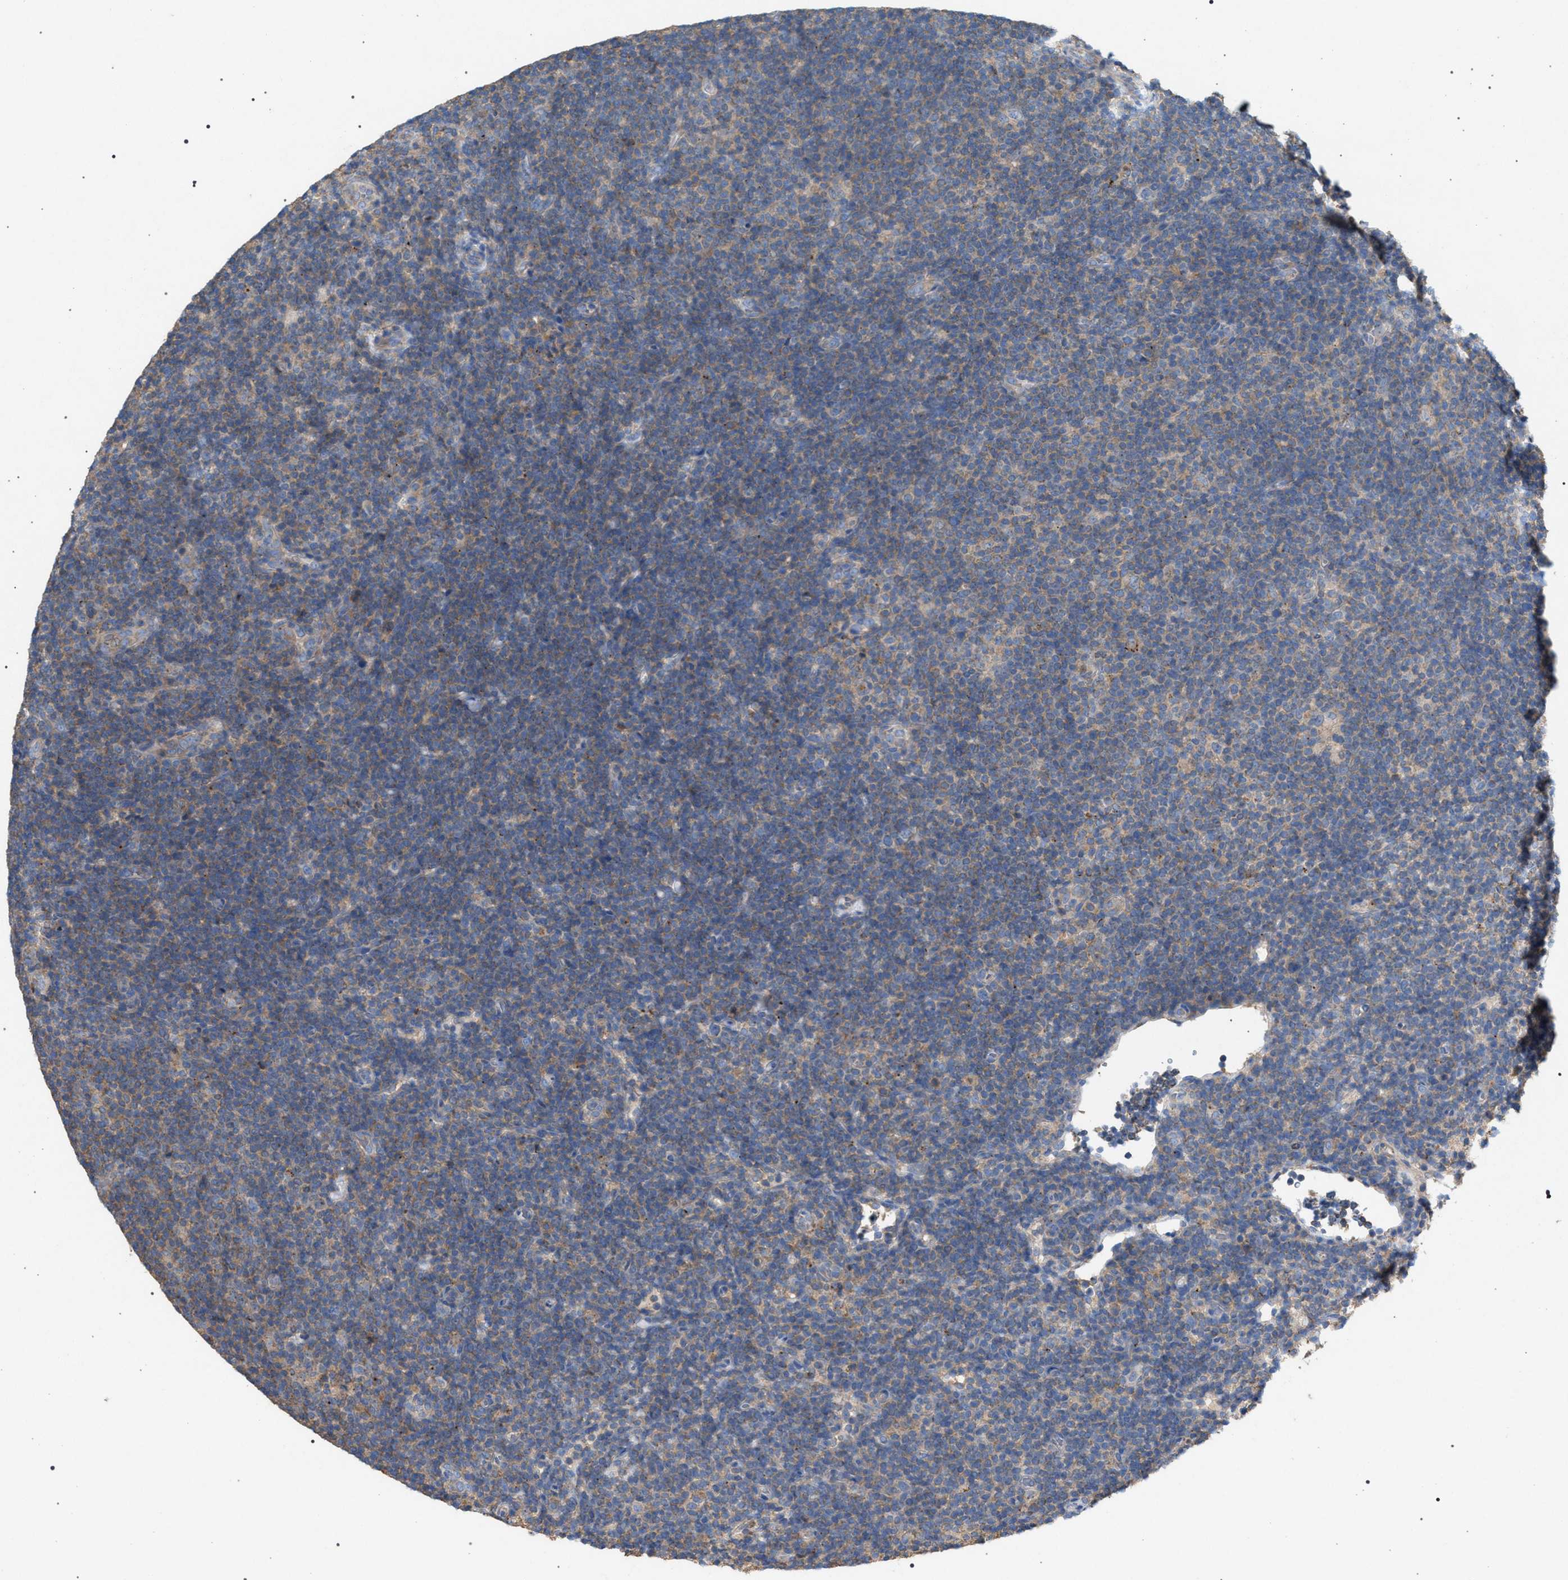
{"staining": {"intensity": "negative", "quantity": "none", "location": "none"}, "tissue": "lymphoma", "cell_type": "Tumor cells", "image_type": "cancer", "snomed": [{"axis": "morphology", "description": "Hodgkin's disease, NOS"}, {"axis": "topography", "description": "Lymph node"}], "caption": "High power microscopy histopathology image of an IHC micrograph of lymphoma, revealing no significant staining in tumor cells.", "gene": "VPS13A", "patient": {"sex": "female", "age": 57}}